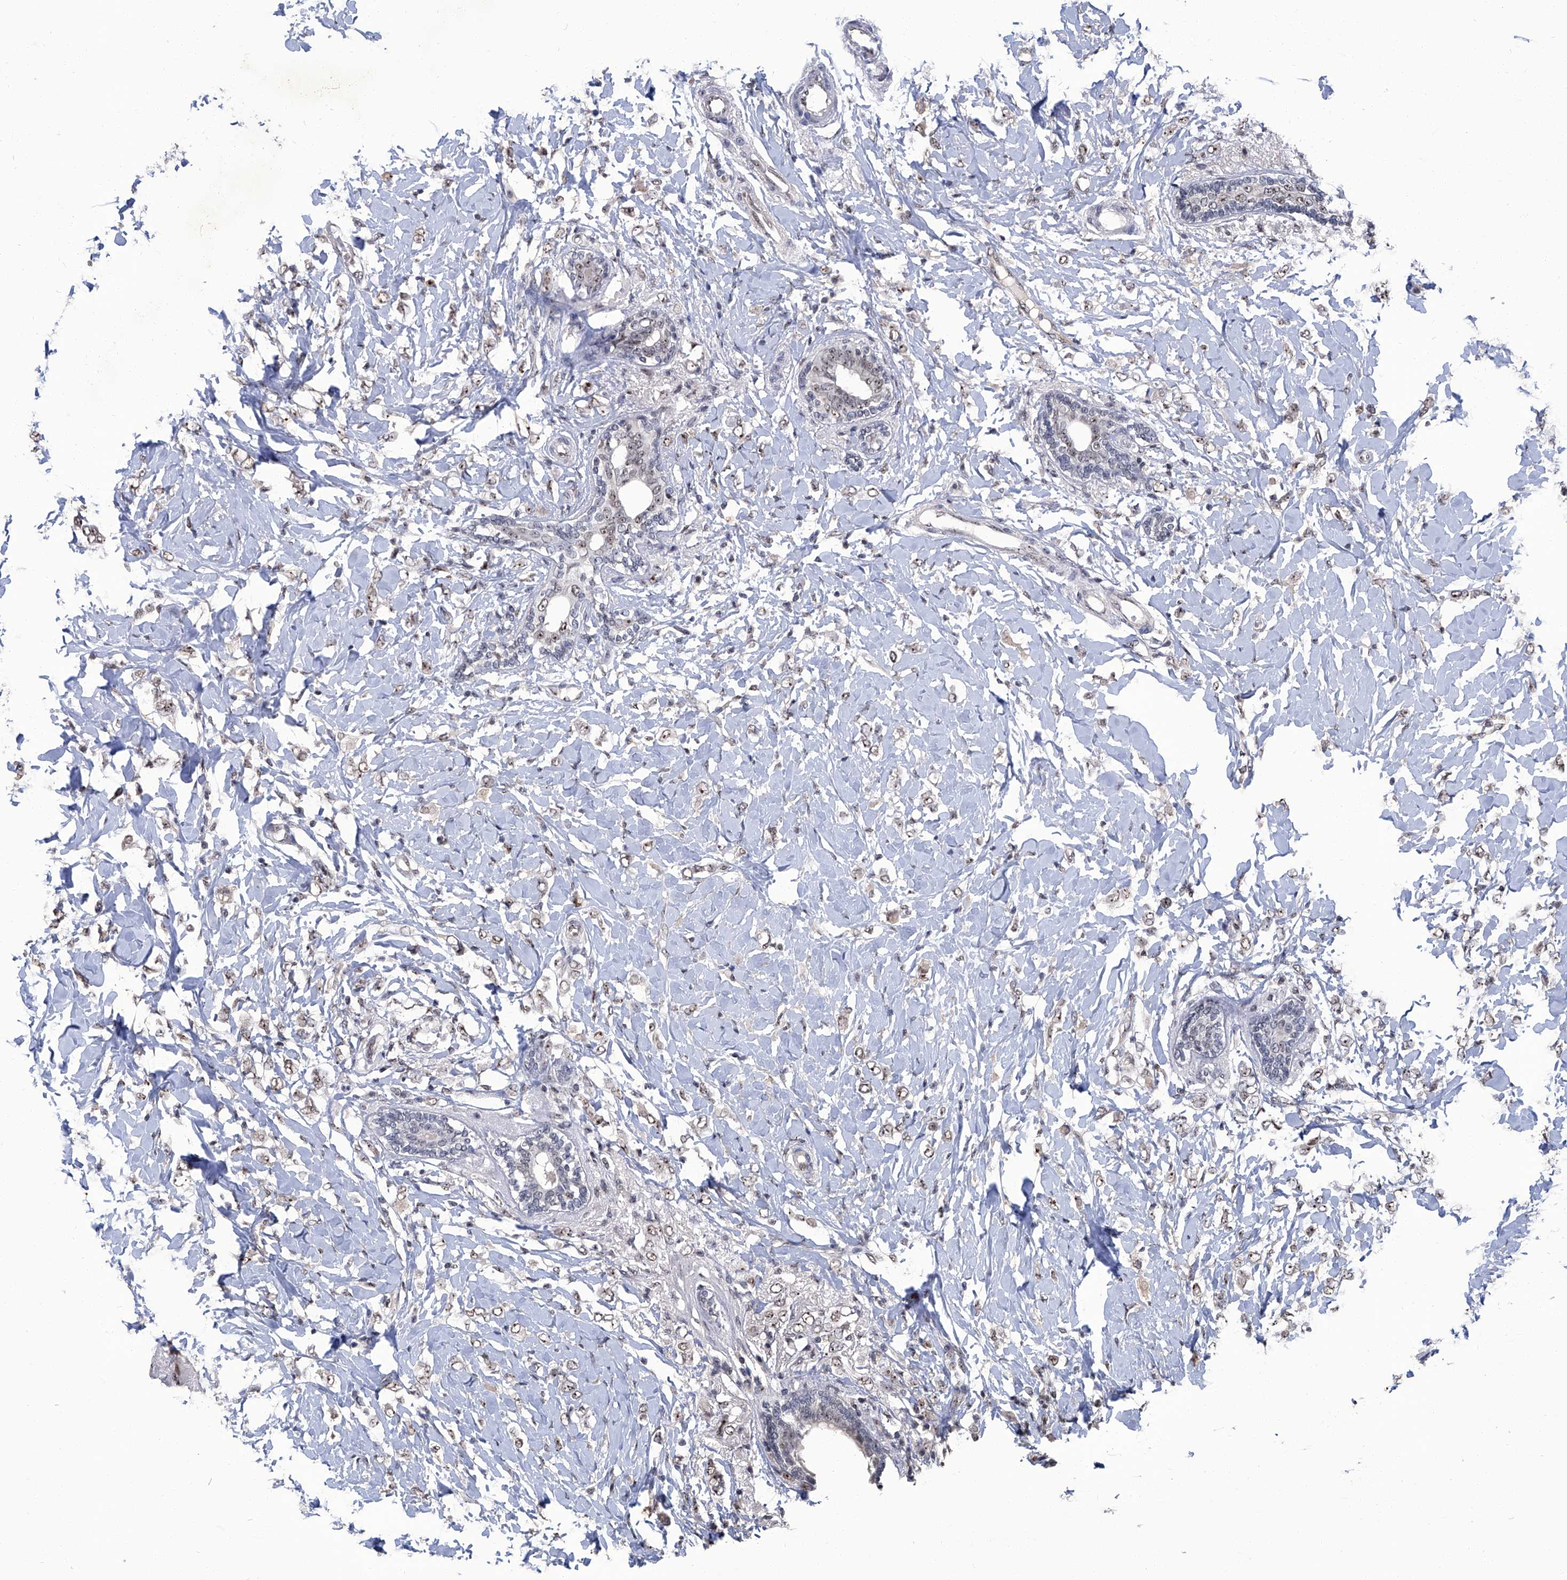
{"staining": {"intensity": "weak", "quantity": "25%-75%", "location": "nuclear"}, "tissue": "breast cancer", "cell_type": "Tumor cells", "image_type": "cancer", "snomed": [{"axis": "morphology", "description": "Normal tissue, NOS"}, {"axis": "morphology", "description": "Lobular carcinoma"}, {"axis": "topography", "description": "Breast"}], "caption": "Immunohistochemistry staining of breast lobular carcinoma, which demonstrates low levels of weak nuclear positivity in about 25%-75% of tumor cells indicating weak nuclear protein positivity. The staining was performed using DAB (3,3'-diaminobenzidine) (brown) for protein detection and nuclei were counterstained in hematoxylin (blue).", "gene": "CMTR1", "patient": {"sex": "female", "age": 47}}